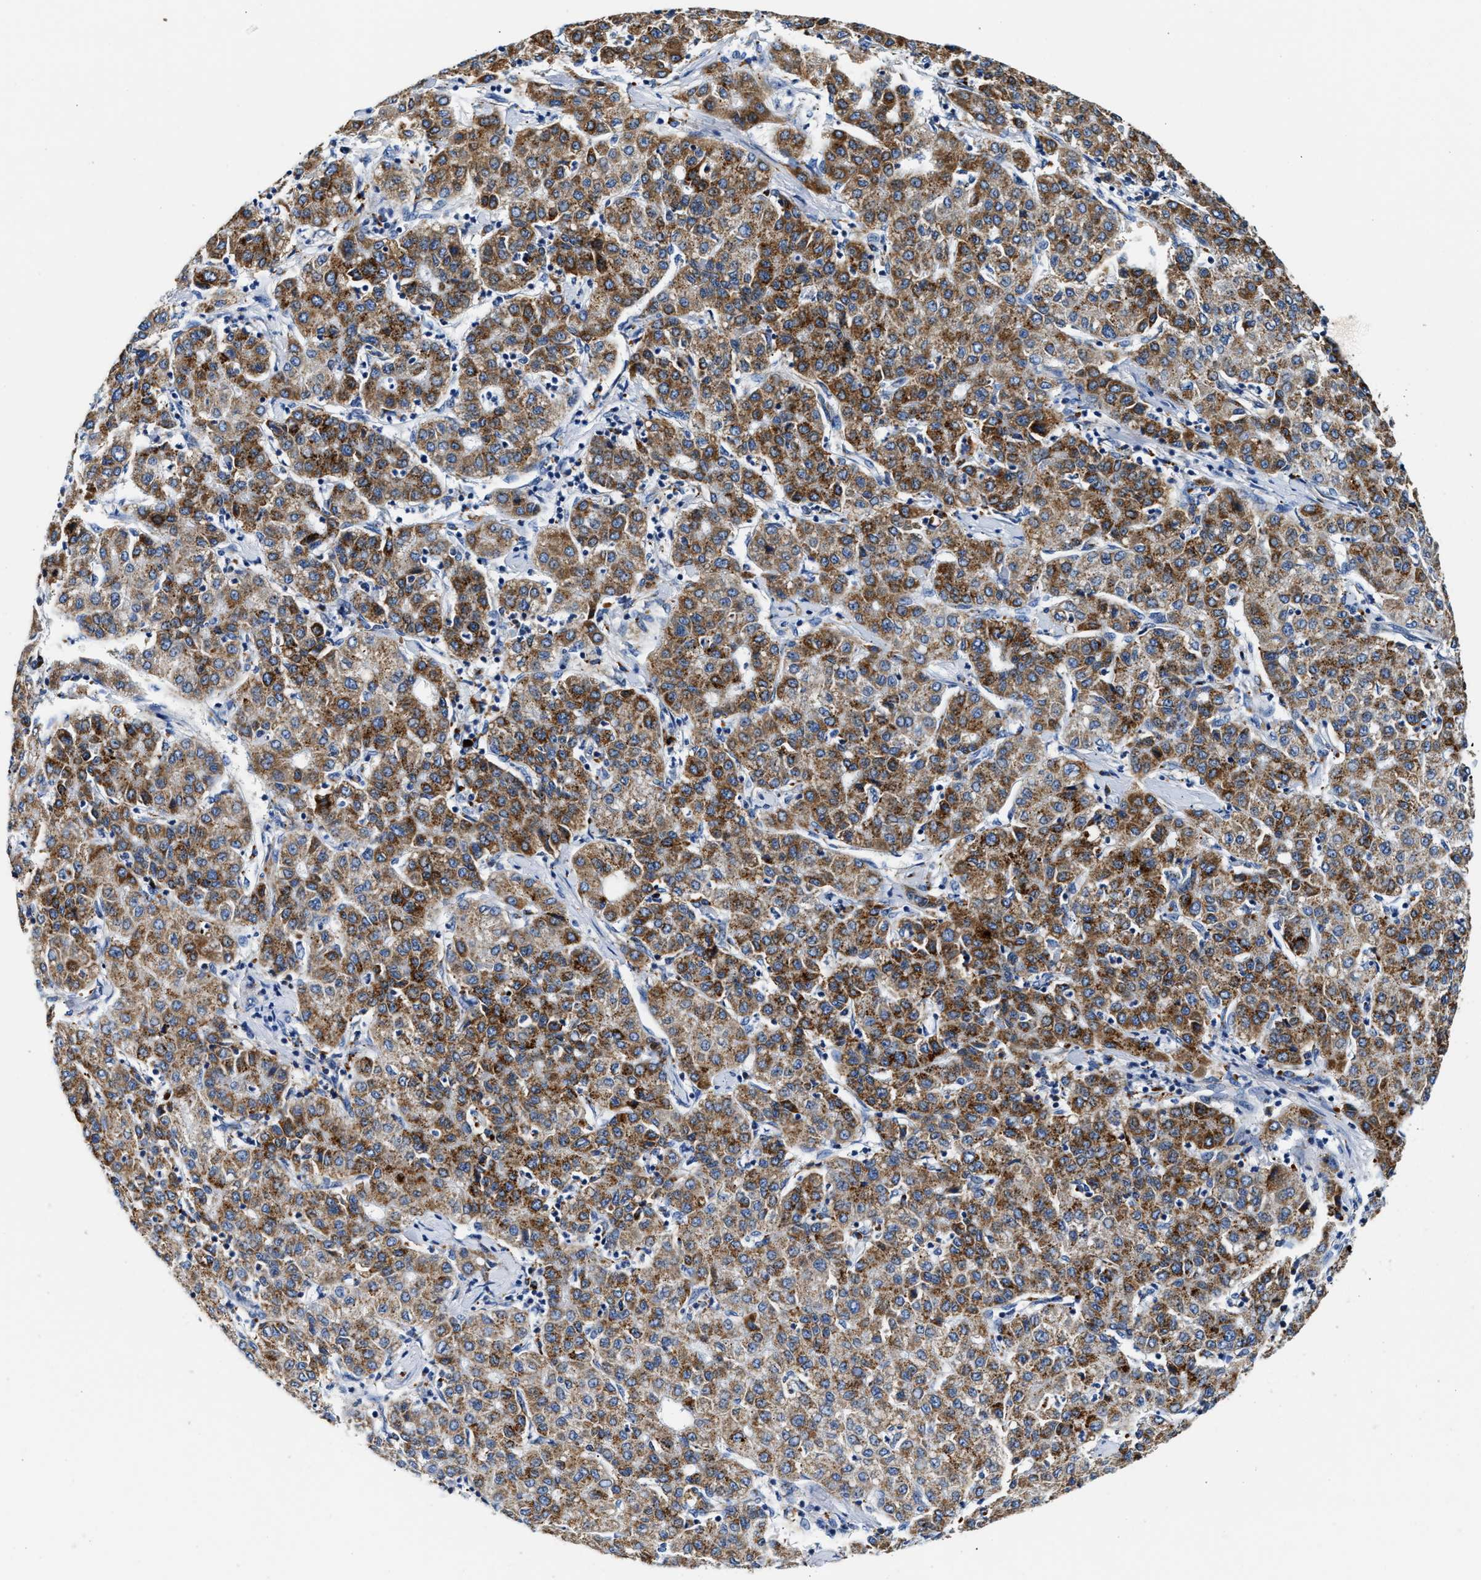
{"staining": {"intensity": "strong", "quantity": "25%-75%", "location": "cytoplasmic/membranous"}, "tissue": "liver cancer", "cell_type": "Tumor cells", "image_type": "cancer", "snomed": [{"axis": "morphology", "description": "Carcinoma, Hepatocellular, NOS"}, {"axis": "topography", "description": "Liver"}], "caption": "Liver cancer (hepatocellular carcinoma) stained with DAB (3,3'-diaminobenzidine) immunohistochemistry (IHC) shows high levels of strong cytoplasmic/membranous positivity in about 25%-75% of tumor cells.", "gene": "ACADVL", "patient": {"sex": "male", "age": 65}}